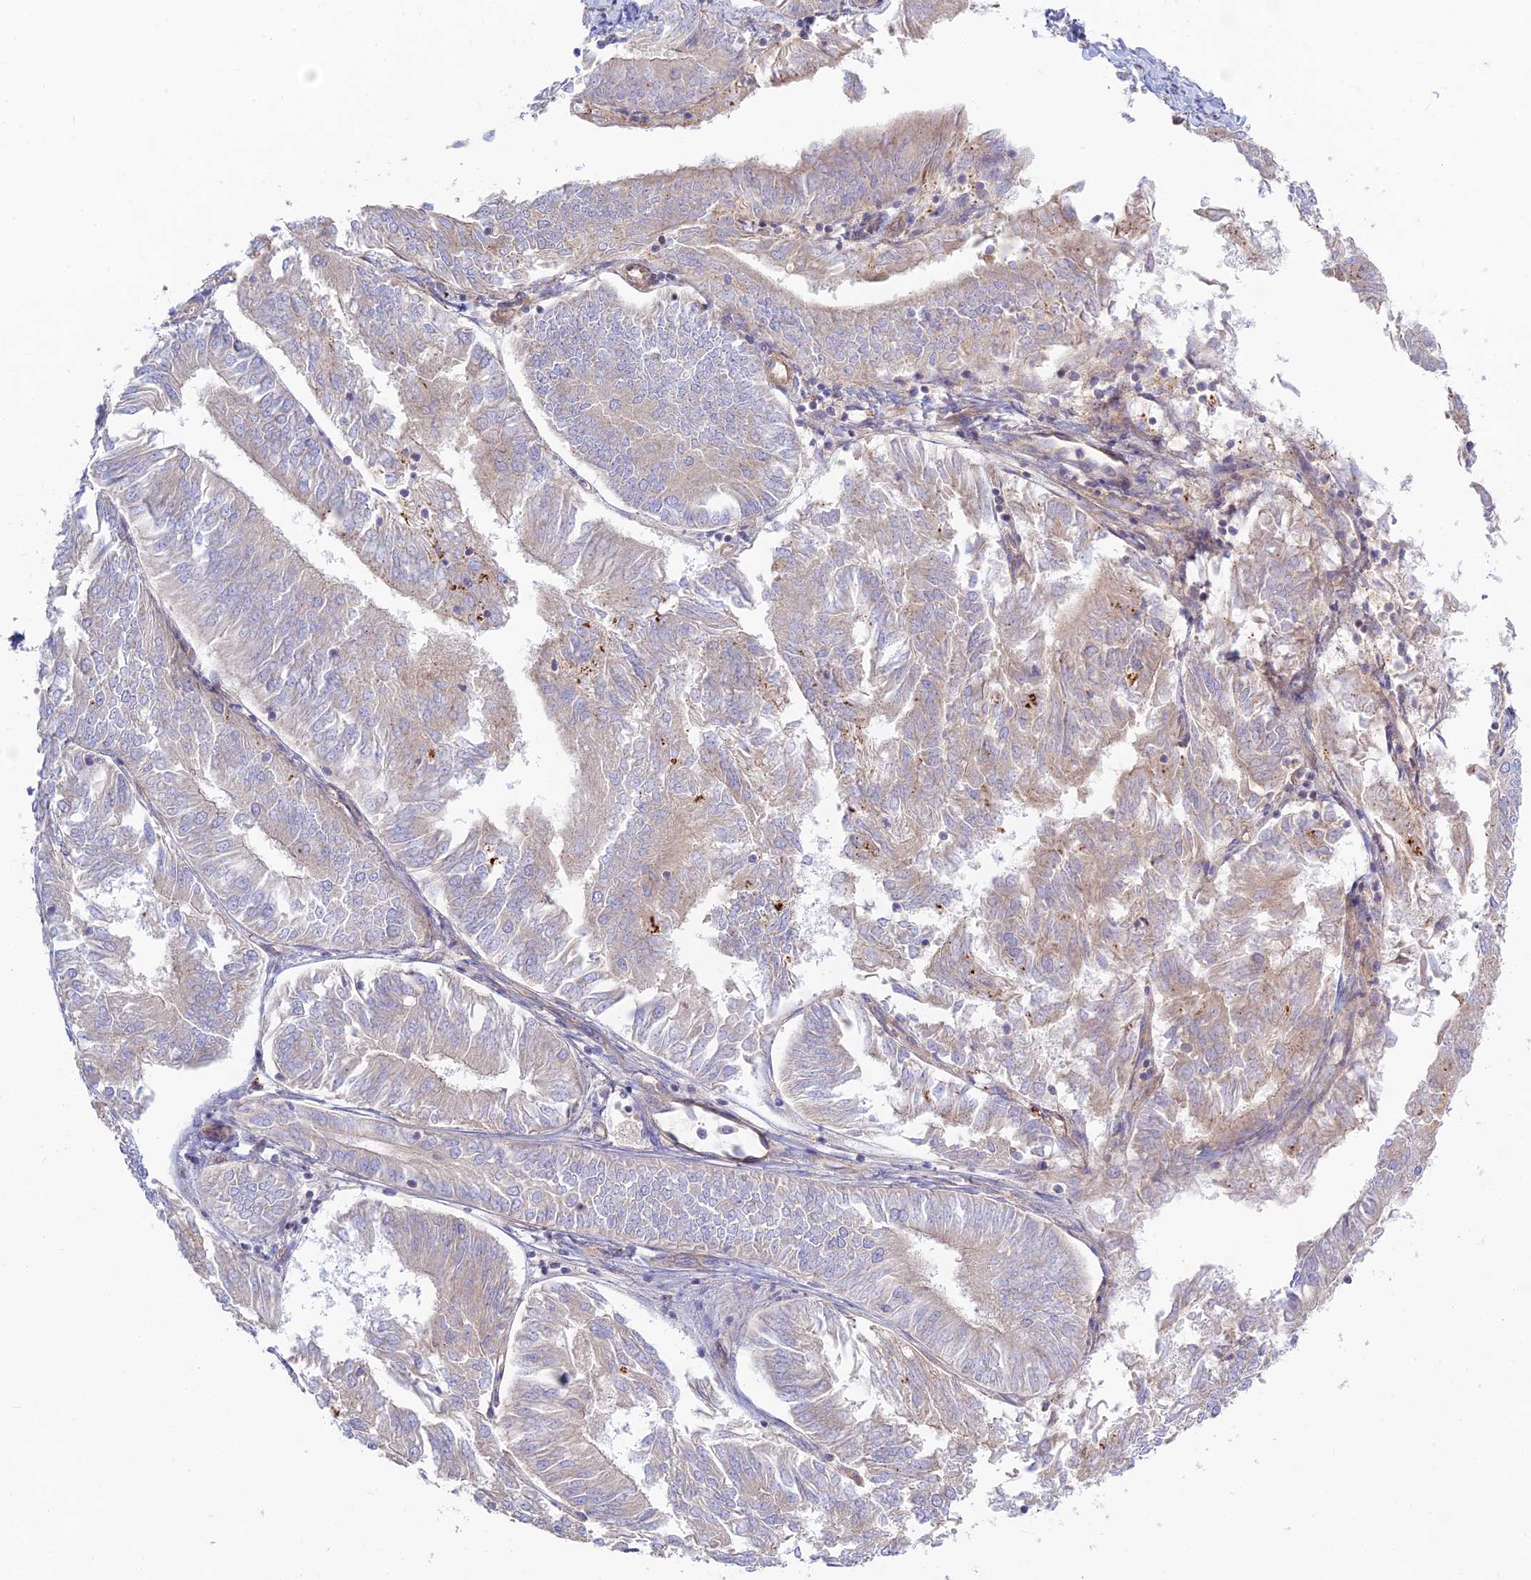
{"staining": {"intensity": "weak", "quantity": "<25%", "location": "cytoplasmic/membranous"}, "tissue": "endometrial cancer", "cell_type": "Tumor cells", "image_type": "cancer", "snomed": [{"axis": "morphology", "description": "Adenocarcinoma, NOS"}, {"axis": "topography", "description": "Endometrium"}], "caption": "High magnification brightfield microscopy of adenocarcinoma (endometrial) stained with DAB (3,3'-diaminobenzidine) (brown) and counterstained with hematoxylin (blue): tumor cells show no significant staining.", "gene": "KCNAB1", "patient": {"sex": "female", "age": 58}}